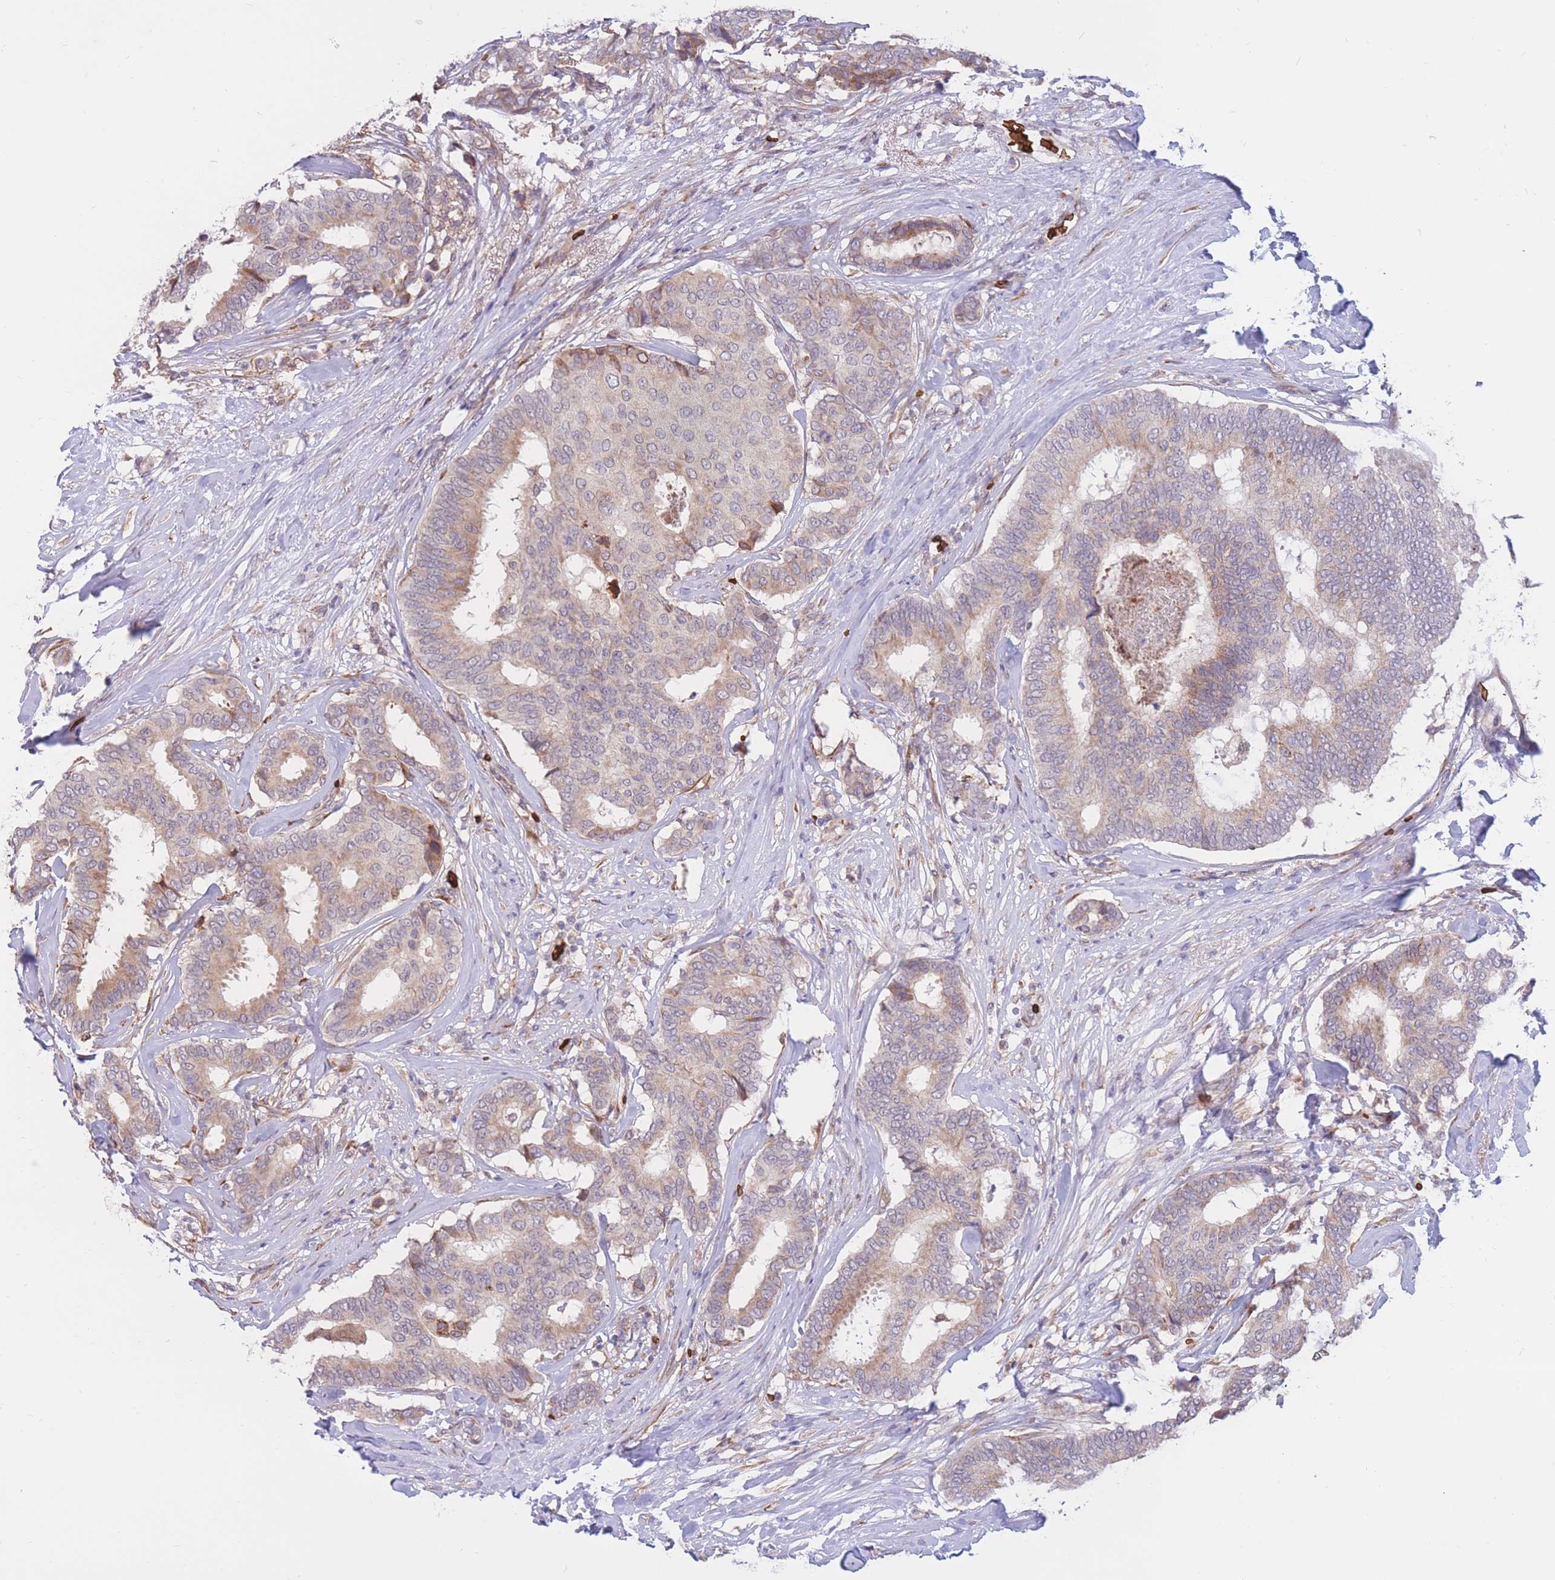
{"staining": {"intensity": "weak", "quantity": "25%-75%", "location": "cytoplasmic/membranous"}, "tissue": "breast cancer", "cell_type": "Tumor cells", "image_type": "cancer", "snomed": [{"axis": "morphology", "description": "Duct carcinoma"}, {"axis": "topography", "description": "Breast"}], "caption": "The micrograph exhibits staining of breast infiltrating ductal carcinoma, revealing weak cytoplasmic/membranous protein staining (brown color) within tumor cells.", "gene": "ATP10D", "patient": {"sex": "female", "age": 75}}